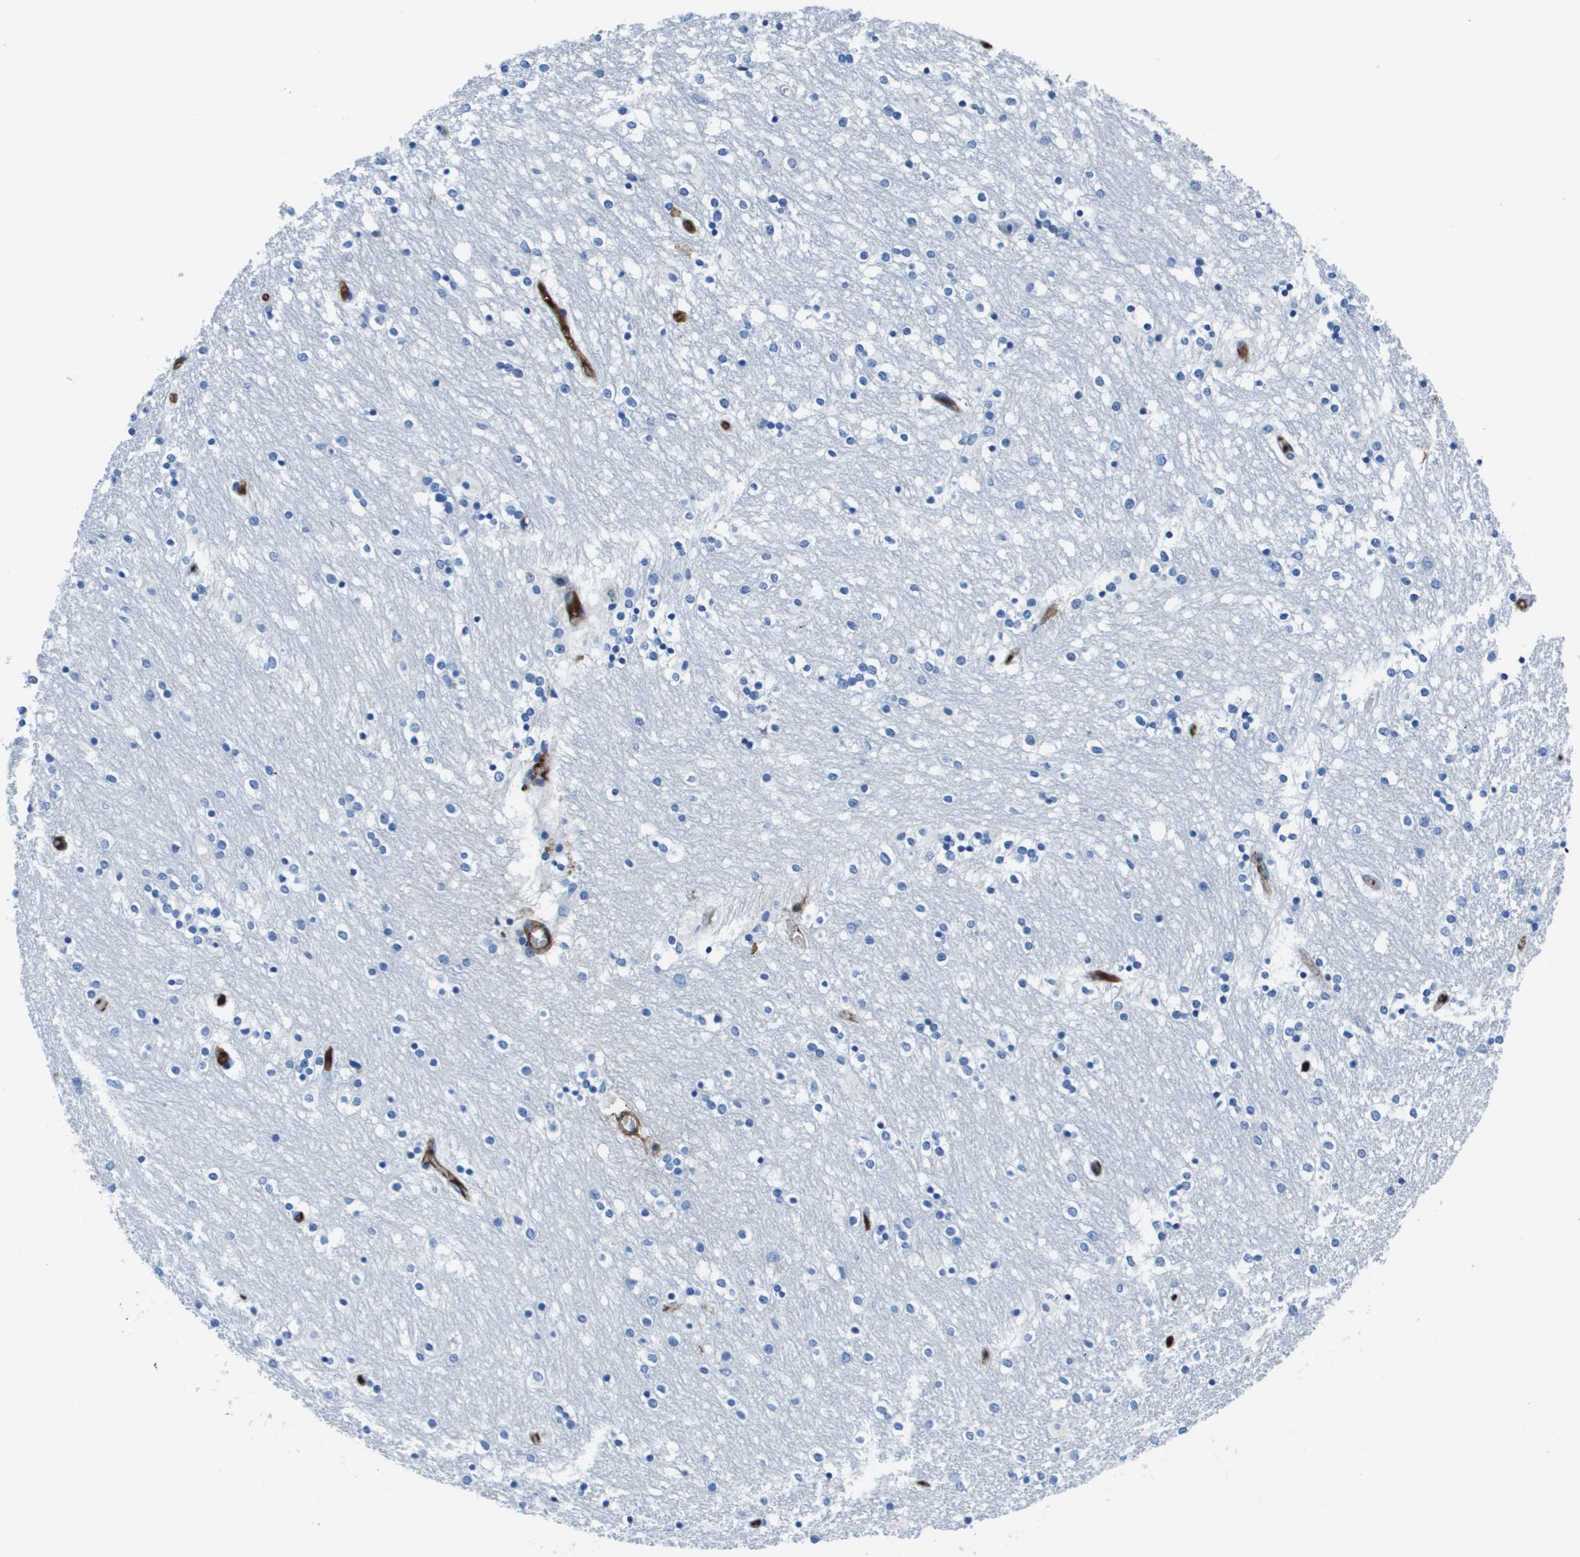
{"staining": {"intensity": "negative", "quantity": "none", "location": "none"}, "tissue": "caudate", "cell_type": "Glial cells", "image_type": "normal", "snomed": [{"axis": "morphology", "description": "Normal tissue, NOS"}, {"axis": "topography", "description": "Lateral ventricle wall"}], "caption": "DAB (3,3'-diaminobenzidine) immunohistochemical staining of benign caudate displays no significant expression in glial cells.", "gene": "VTN", "patient": {"sex": "female", "age": 54}}